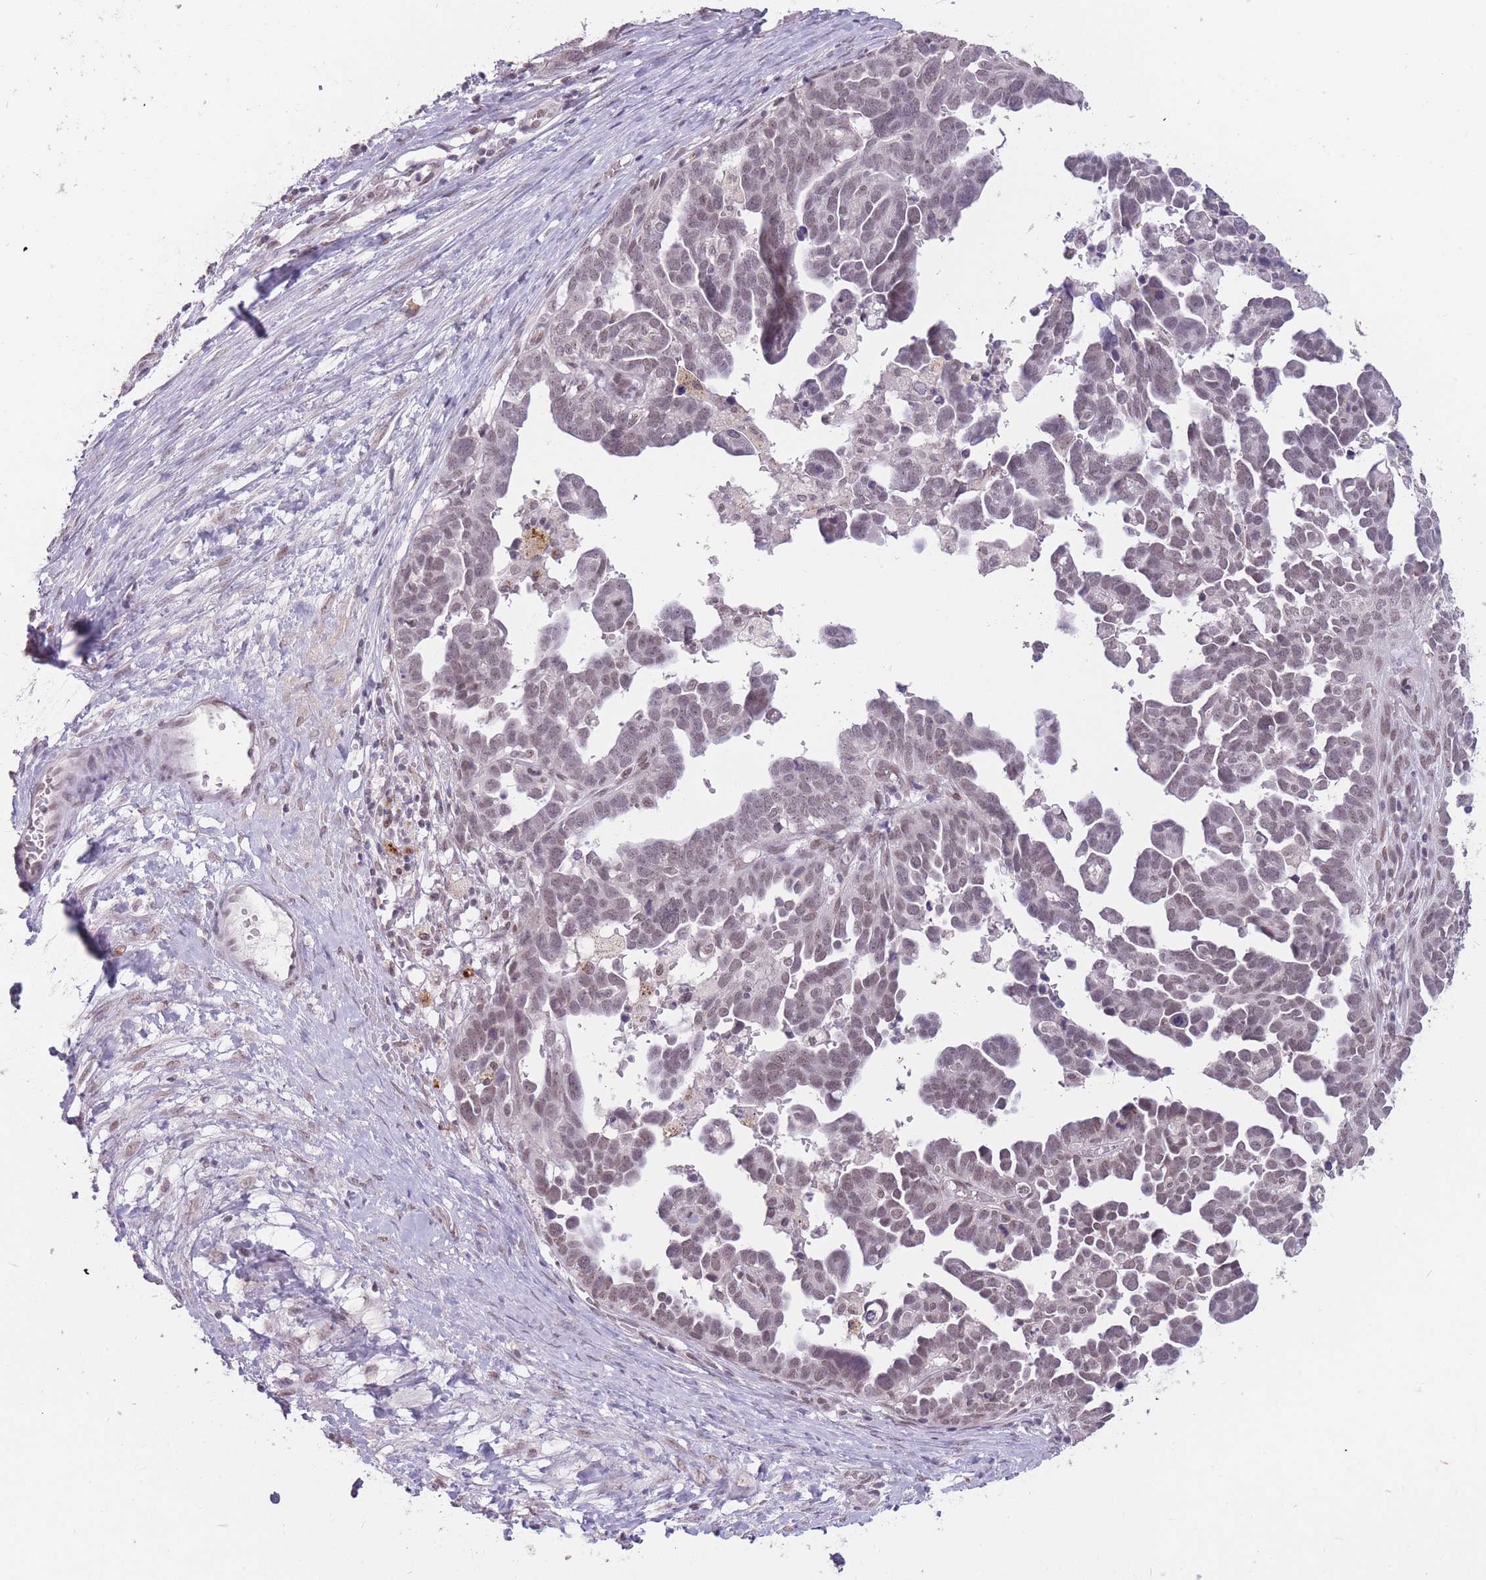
{"staining": {"intensity": "weak", "quantity": "25%-75%", "location": "nuclear"}, "tissue": "ovarian cancer", "cell_type": "Tumor cells", "image_type": "cancer", "snomed": [{"axis": "morphology", "description": "Cystadenocarcinoma, serous, NOS"}, {"axis": "topography", "description": "Ovary"}], "caption": "There is low levels of weak nuclear expression in tumor cells of ovarian serous cystadenocarcinoma, as demonstrated by immunohistochemical staining (brown color).", "gene": "HNRNPUL1", "patient": {"sex": "female", "age": 54}}